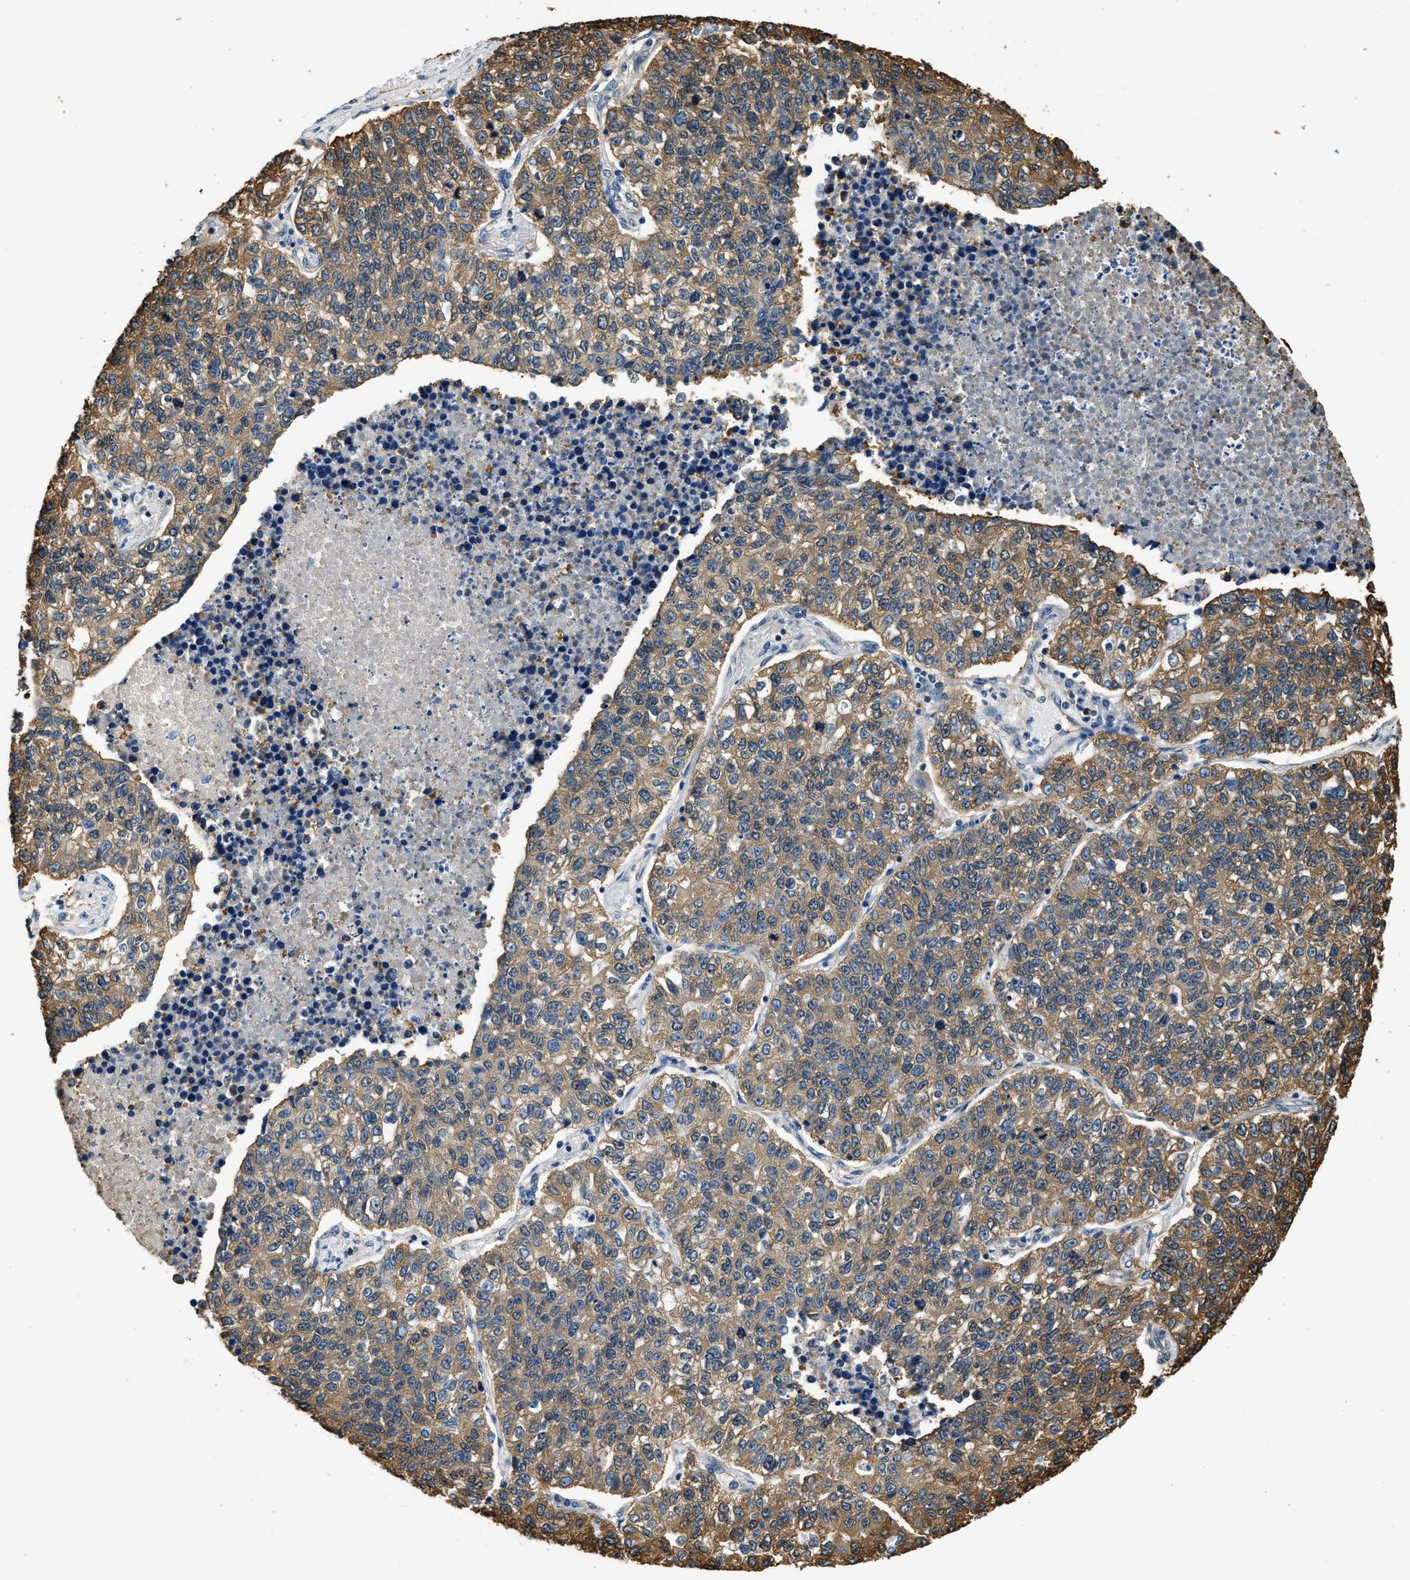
{"staining": {"intensity": "moderate", "quantity": ">75%", "location": "cytoplasmic/membranous"}, "tissue": "lung cancer", "cell_type": "Tumor cells", "image_type": "cancer", "snomed": [{"axis": "morphology", "description": "Adenocarcinoma, NOS"}, {"axis": "topography", "description": "Lung"}], "caption": "Moderate cytoplasmic/membranous expression for a protein is present in about >75% of tumor cells of lung adenocarcinoma using IHC.", "gene": "PPP2R1B", "patient": {"sex": "male", "age": 49}}